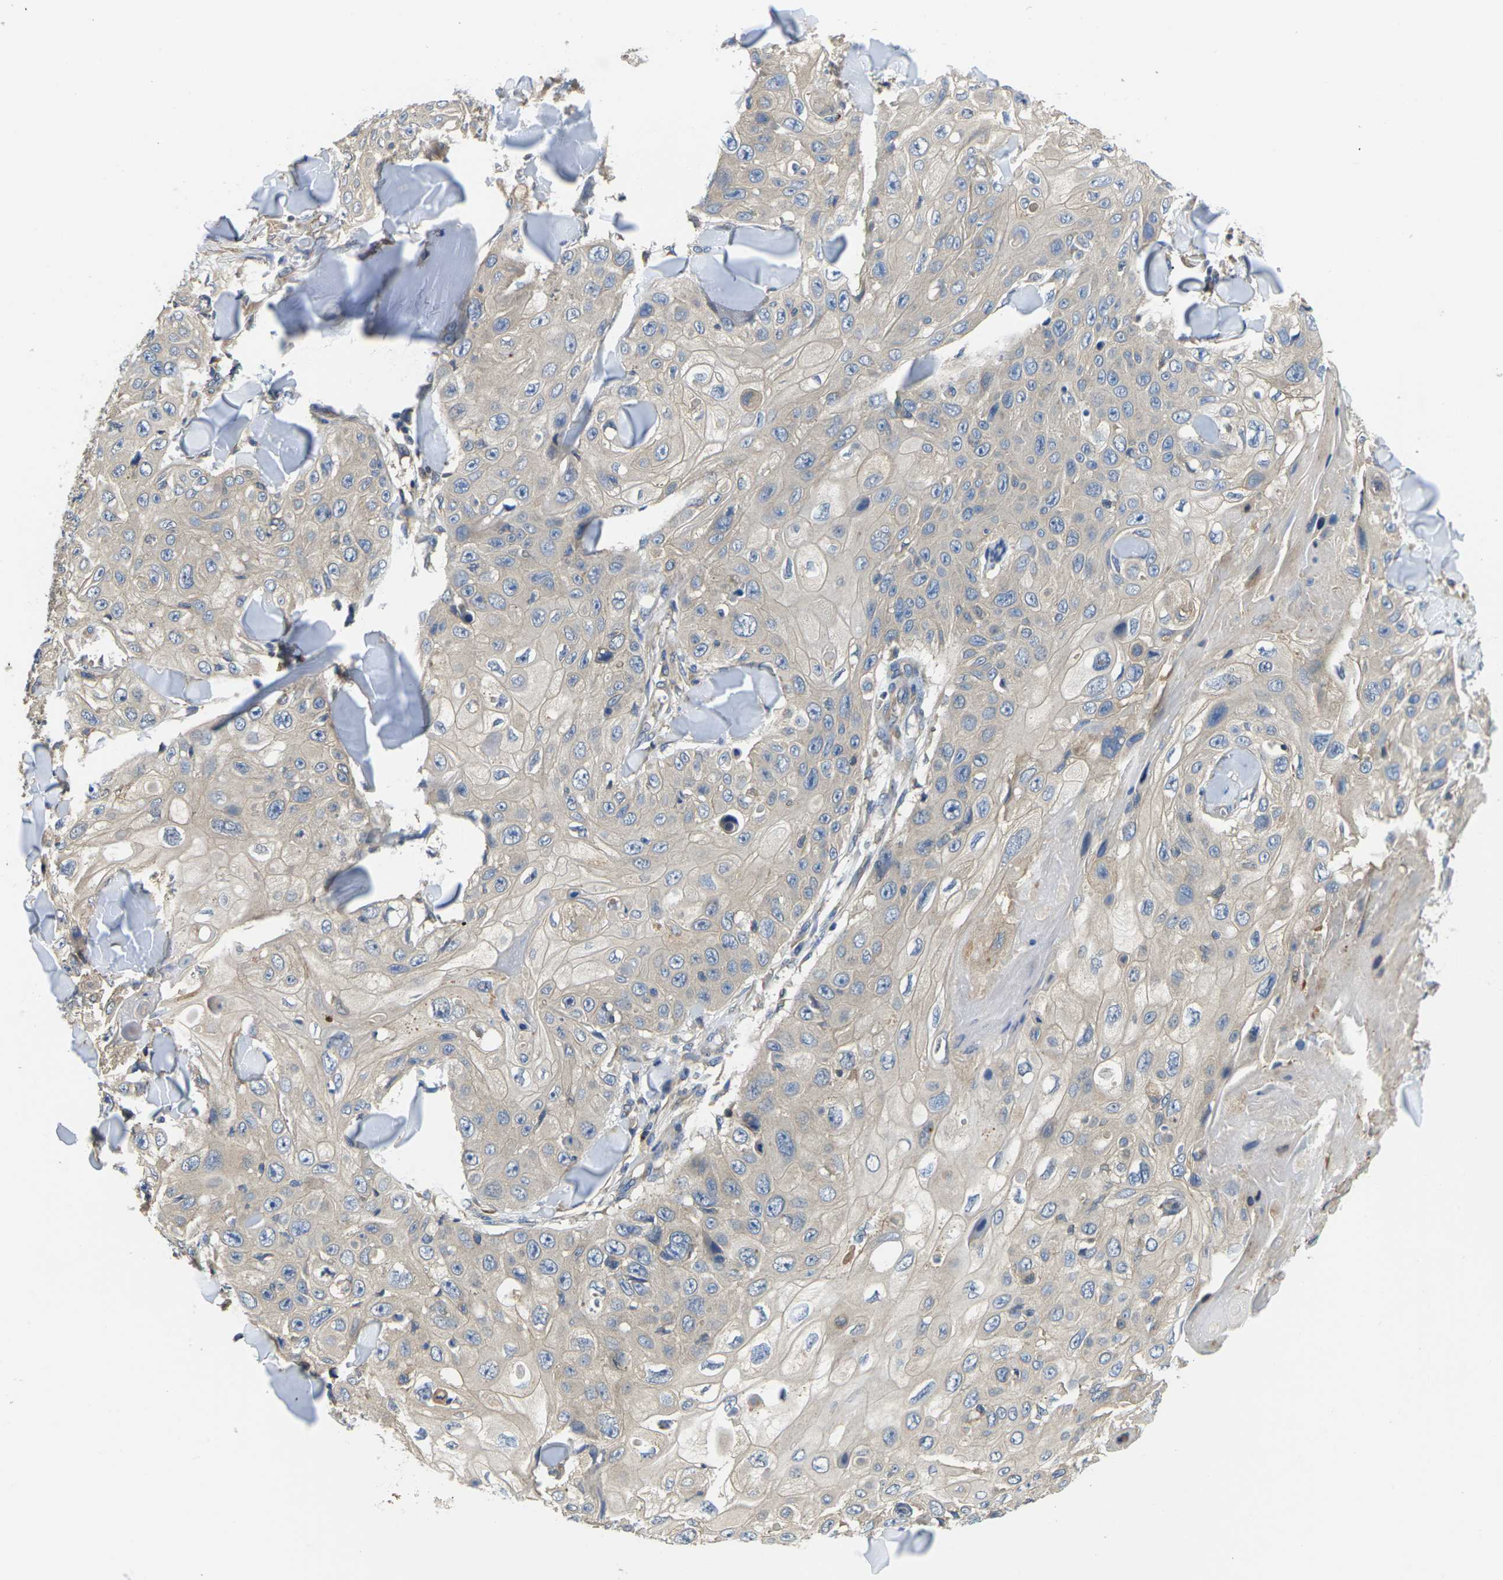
{"staining": {"intensity": "negative", "quantity": "none", "location": "none"}, "tissue": "skin cancer", "cell_type": "Tumor cells", "image_type": "cancer", "snomed": [{"axis": "morphology", "description": "Squamous cell carcinoma, NOS"}, {"axis": "topography", "description": "Skin"}], "caption": "High power microscopy image of an IHC histopathology image of skin cancer (squamous cell carcinoma), revealing no significant positivity in tumor cells.", "gene": "TMCC2", "patient": {"sex": "male", "age": 86}}